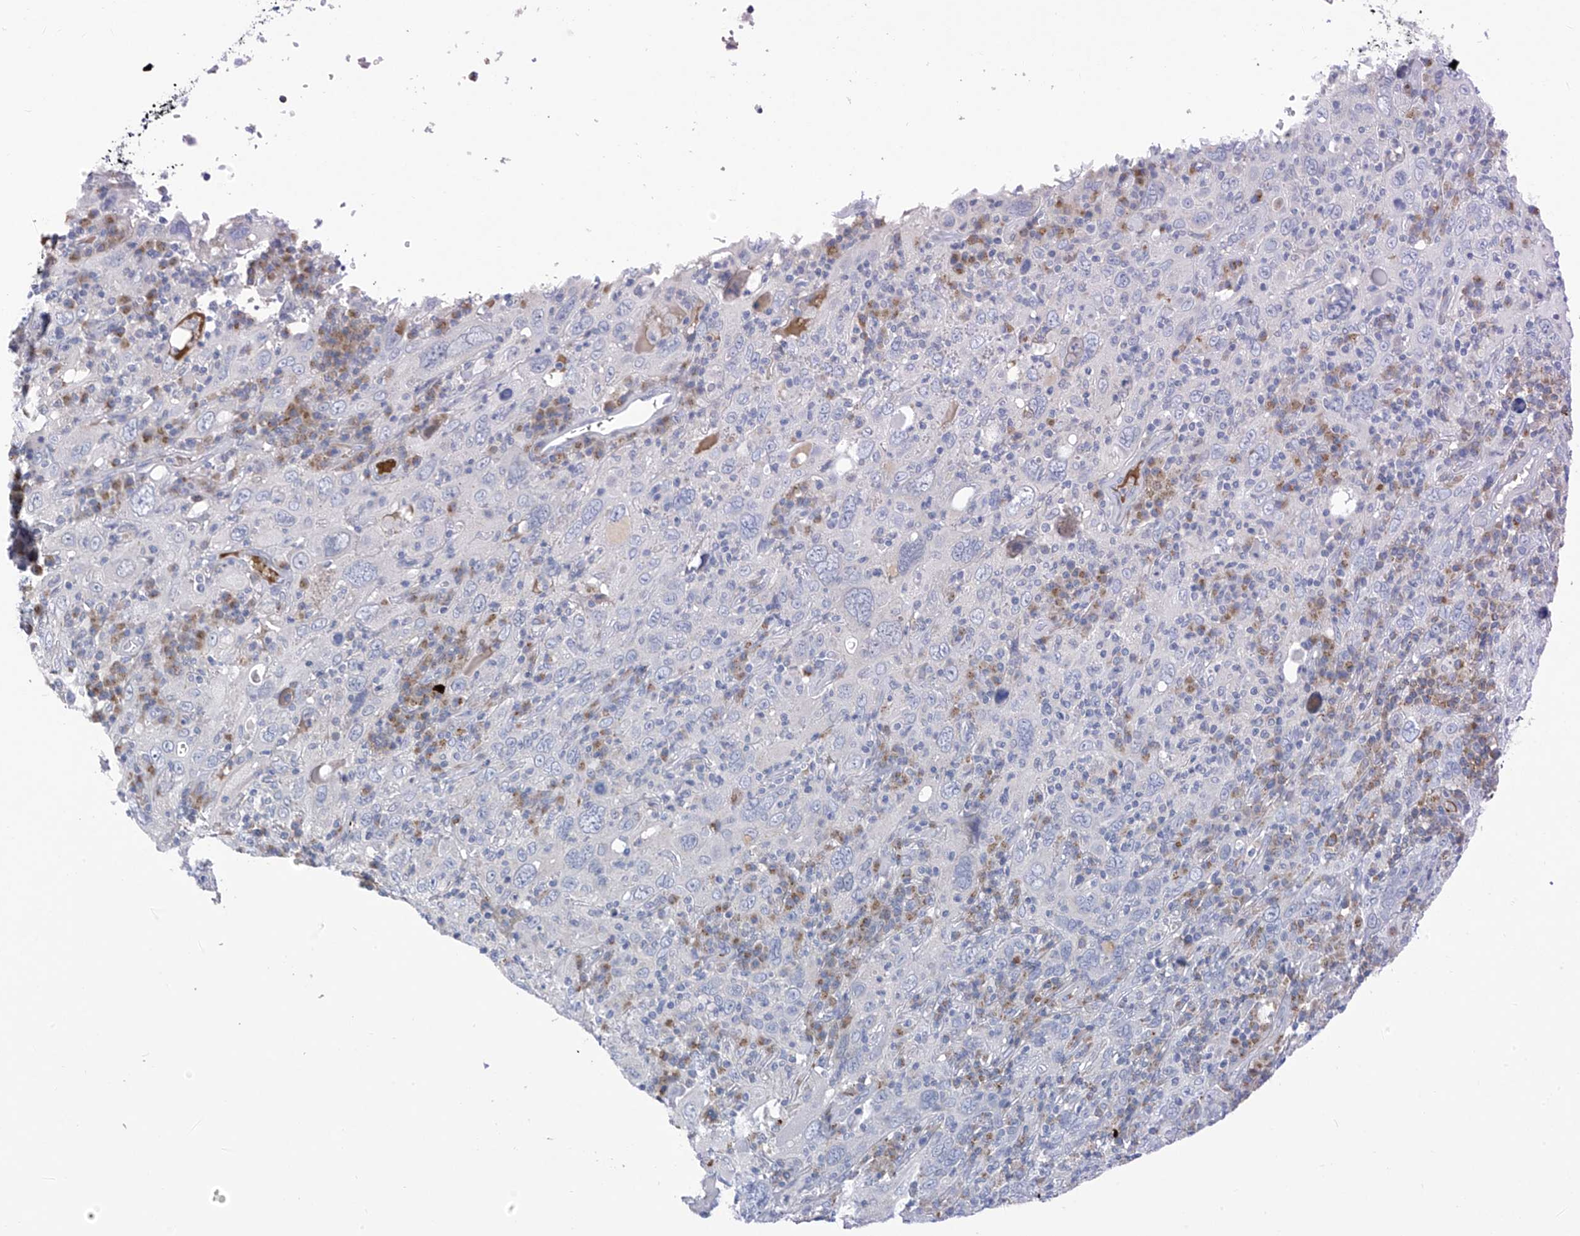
{"staining": {"intensity": "negative", "quantity": "none", "location": "none"}, "tissue": "cervical cancer", "cell_type": "Tumor cells", "image_type": "cancer", "snomed": [{"axis": "morphology", "description": "Squamous cell carcinoma, NOS"}, {"axis": "topography", "description": "Cervix"}], "caption": "The image demonstrates no significant positivity in tumor cells of cervical squamous cell carcinoma.", "gene": "SLCO4A1", "patient": {"sex": "female", "age": 46}}